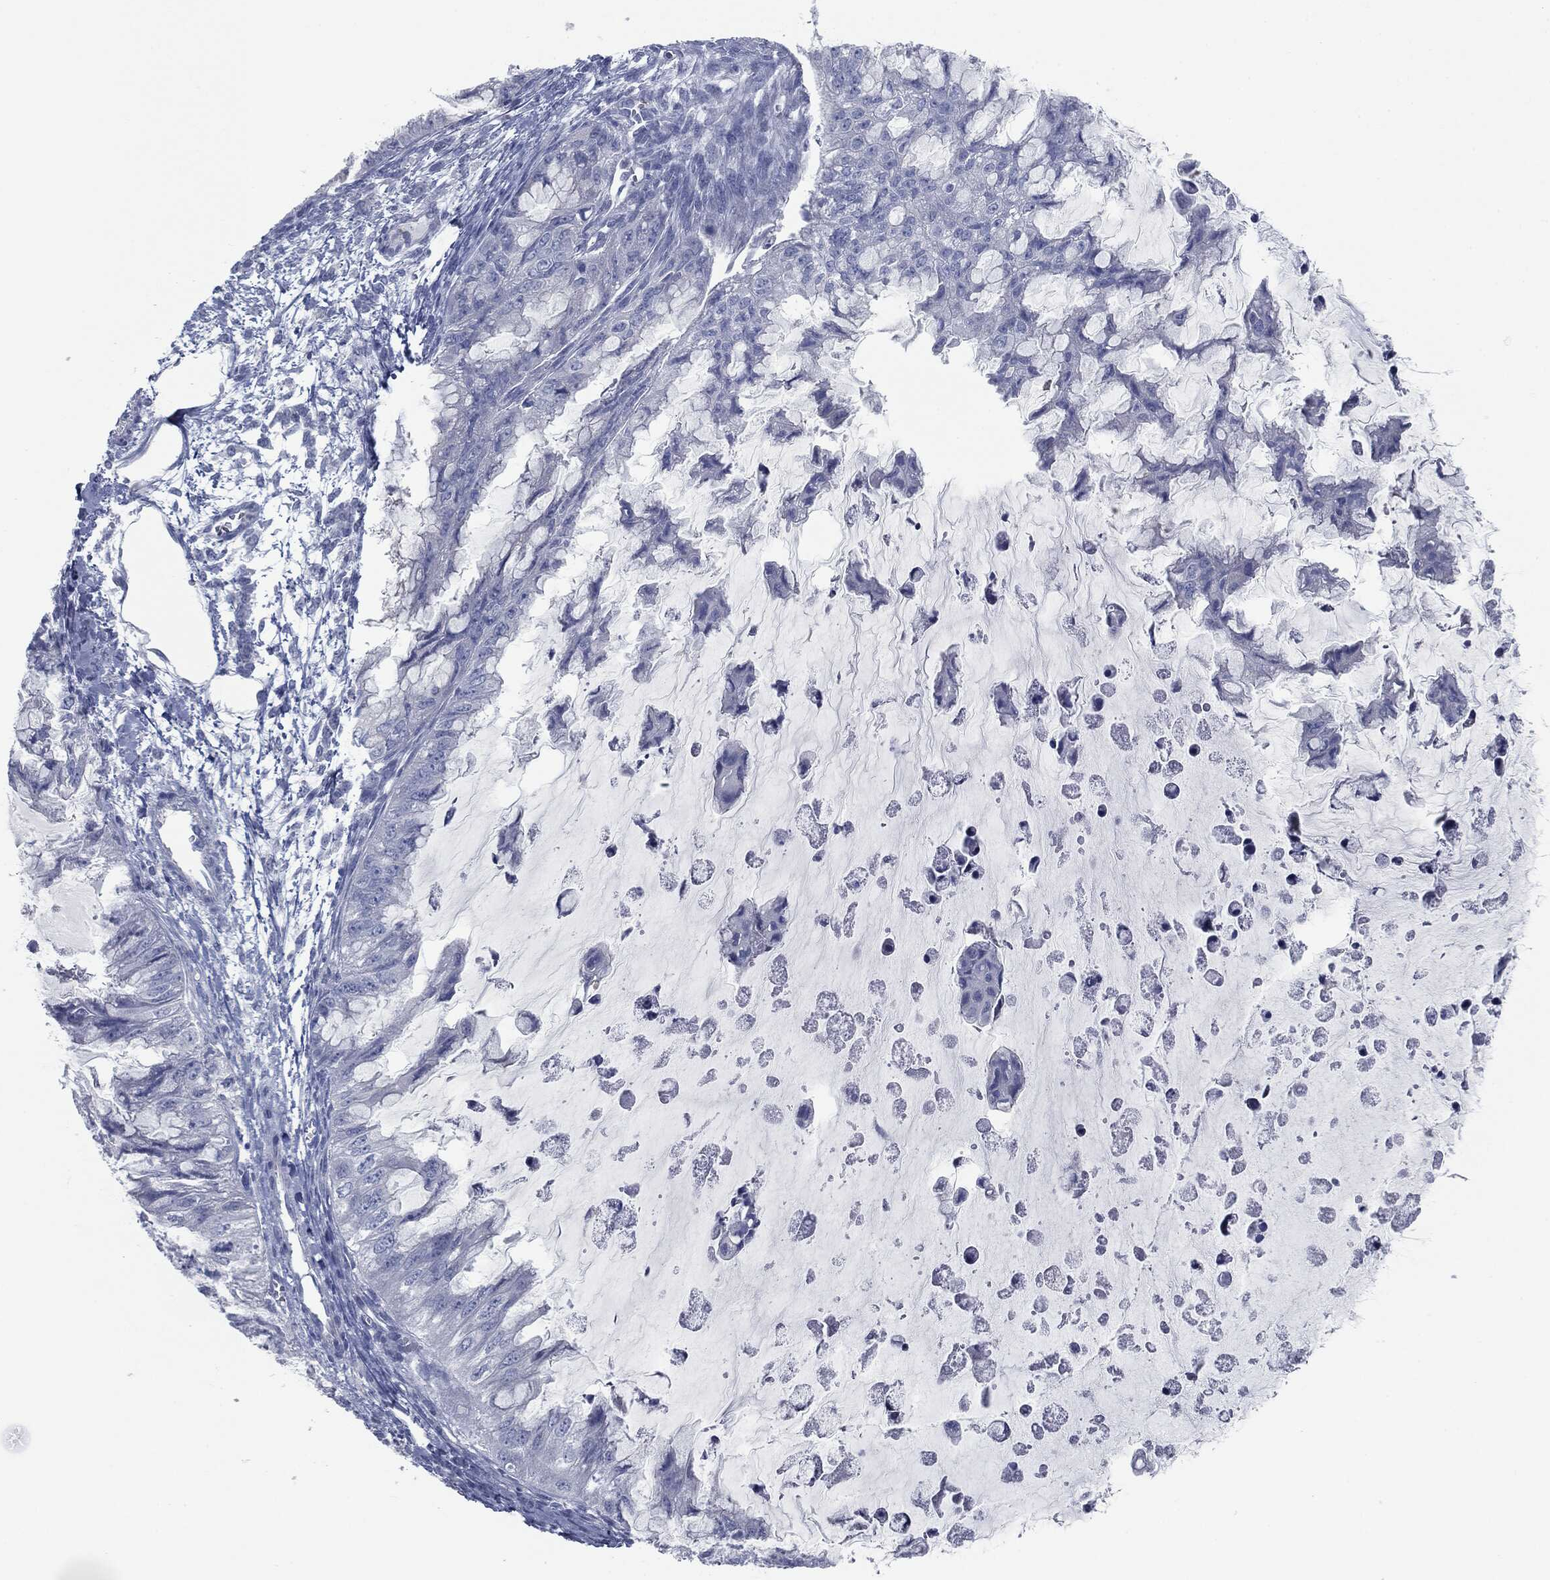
{"staining": {"intensity": "negative", "quantity": "none", "location": "none"}, "tissue": "ovarian cancer", "cell_type": "Tumor cells", "image_type": "cancer", "snomed": [{"axis": "morphology", "description": "Cystadenocarcinoma, mucinous, NOS"}, {"axis": "topography", "description": "Ovary"}], "caption": "High magnification brightfield microscopy of ovarian mucinous cystadenocarcinoma stained with DAB (brown) and counterstained with hematoxylin (blue): tumor cells show no significant expression.", "gene": "CAV3", "patient": {"sex": "female", "age": 72}}